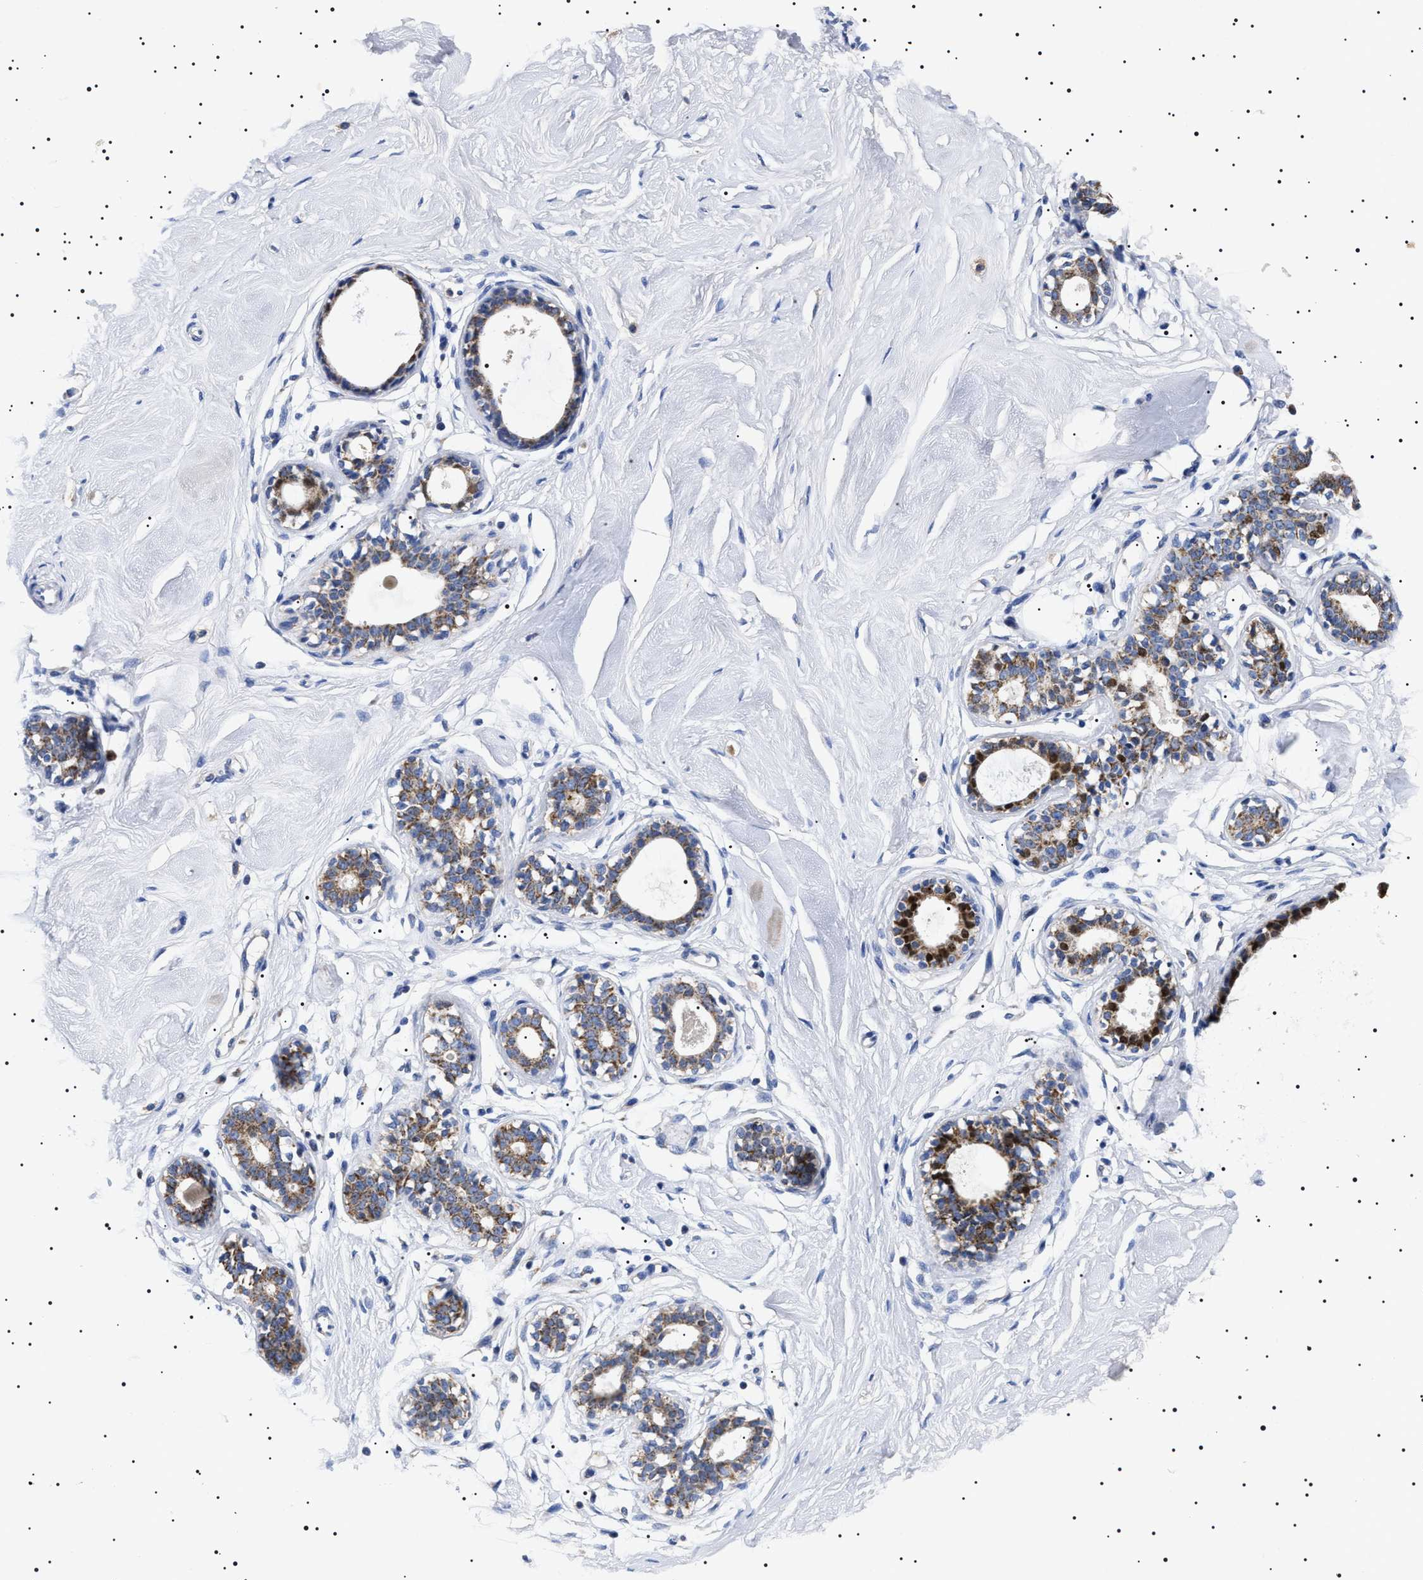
{"staining": {"intensity": "negative", "quantity": "none", "location": "none"}, "tissue": "breast", "cell_type": "Adipocytes", "image_type": "normal", "snomed": [{"axis": "morphology", "description": "Normal tissue, NOS"}, {"axis": "topography", "description": "Breast"}], "caption": "Immunohistochemistry (IHC) image of unremarkable breast: breast stained with DAB exhibits no significant protein staining in adipocytes.", "gene": "CHRDL2", "patient": {"sex": "female", "age": 23}}